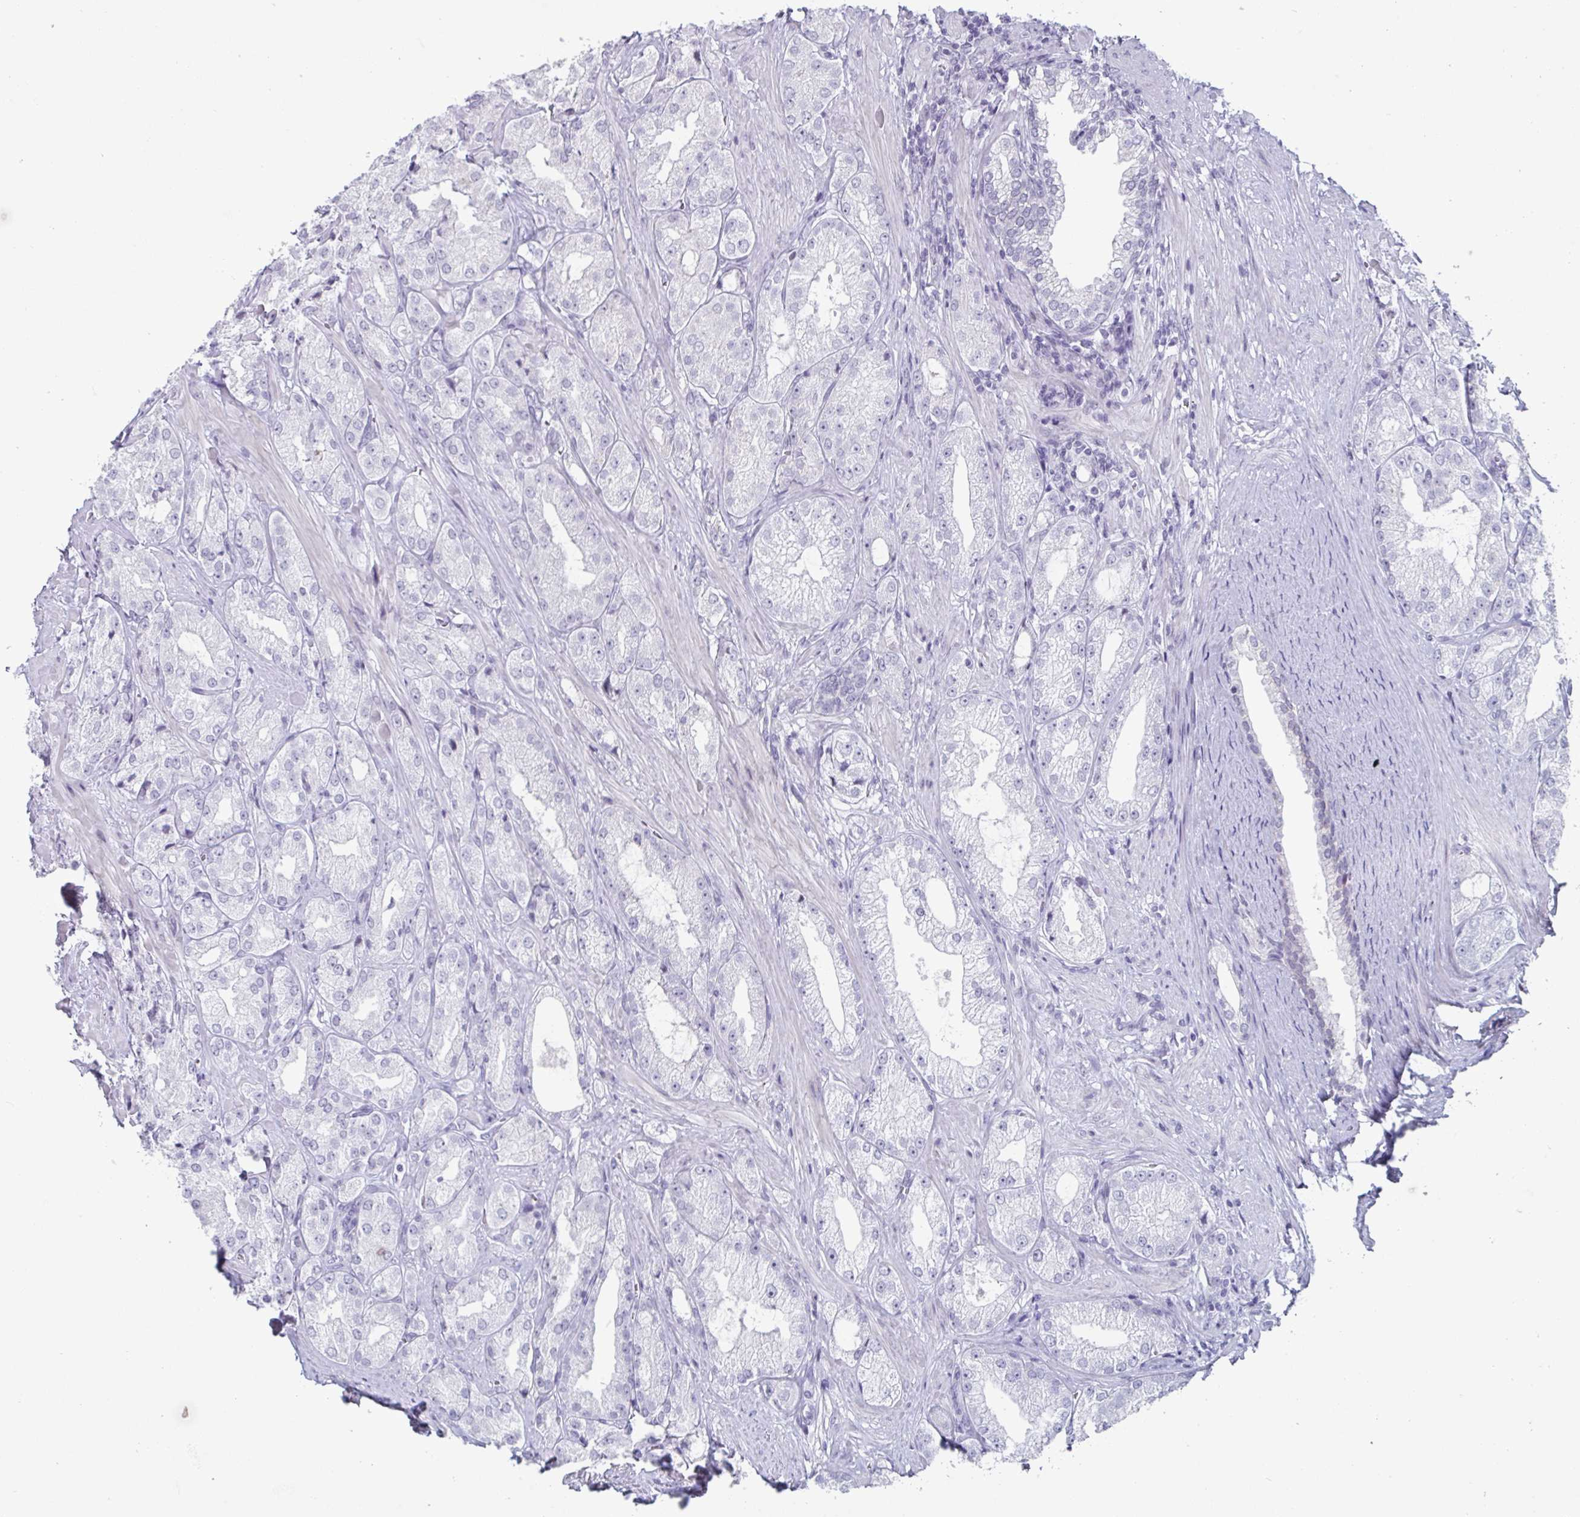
{"staining": {"intensity": "negative", "quantity": "none", "location": "none"}, "tissue": "prostate cancer", "cell_type": "Tumor cells", "image_type": "cancer", "snomed": [{"axis": "morphology", "description": "Adenocarcinoma, High grade"}, {"axis": "topography", "description": "Prostate"}], "caption": "Immunohistochemistry of human adenocarcinoma (high-grade) (prostate) shows no expression in tumor cells.", "gene": "VSIG10L", "patient": {"sex": "male", "age": 68}}